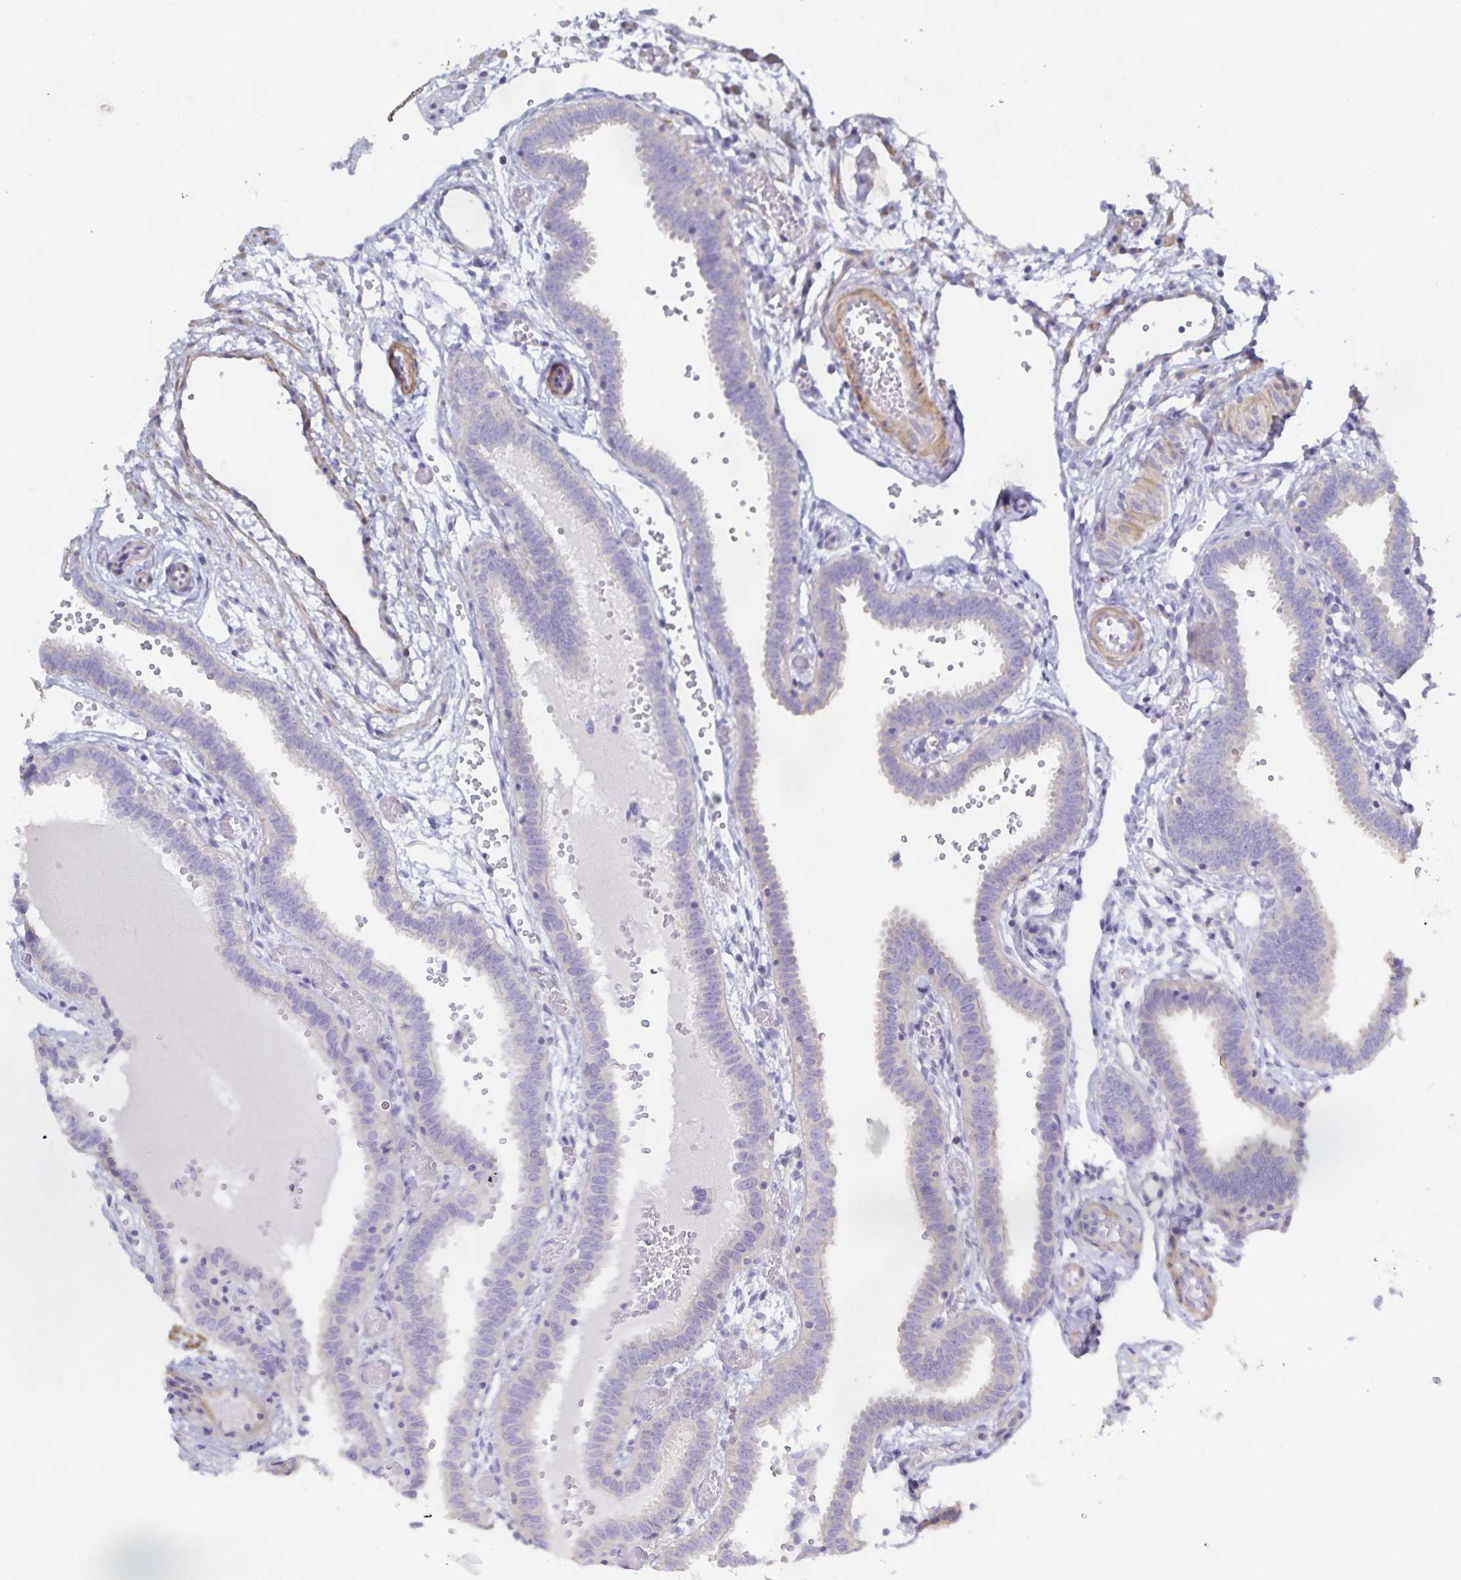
{"staining": {"intensity": "negative", "quantity": "none", "location": "none"}, "tissue": "fallopian tube", "cell_type": "Glandular cells", "image_type": "normal", "snomed": [{"axis": "morphology", "description": "Normal tissue, NOS"}, {"axis": "topography", "description": "Fallopian tube"}], "caption": "This histopathology image is of normal fallopian tube stained with IHC to label a protein in brown with the nuclei are counter-stained blue. There is no positivity in glandular cells. (DAB IHC with hematoxylin counter stain).", "gene": "METTL22", "patient": {"sex": "female", "age": 37}}